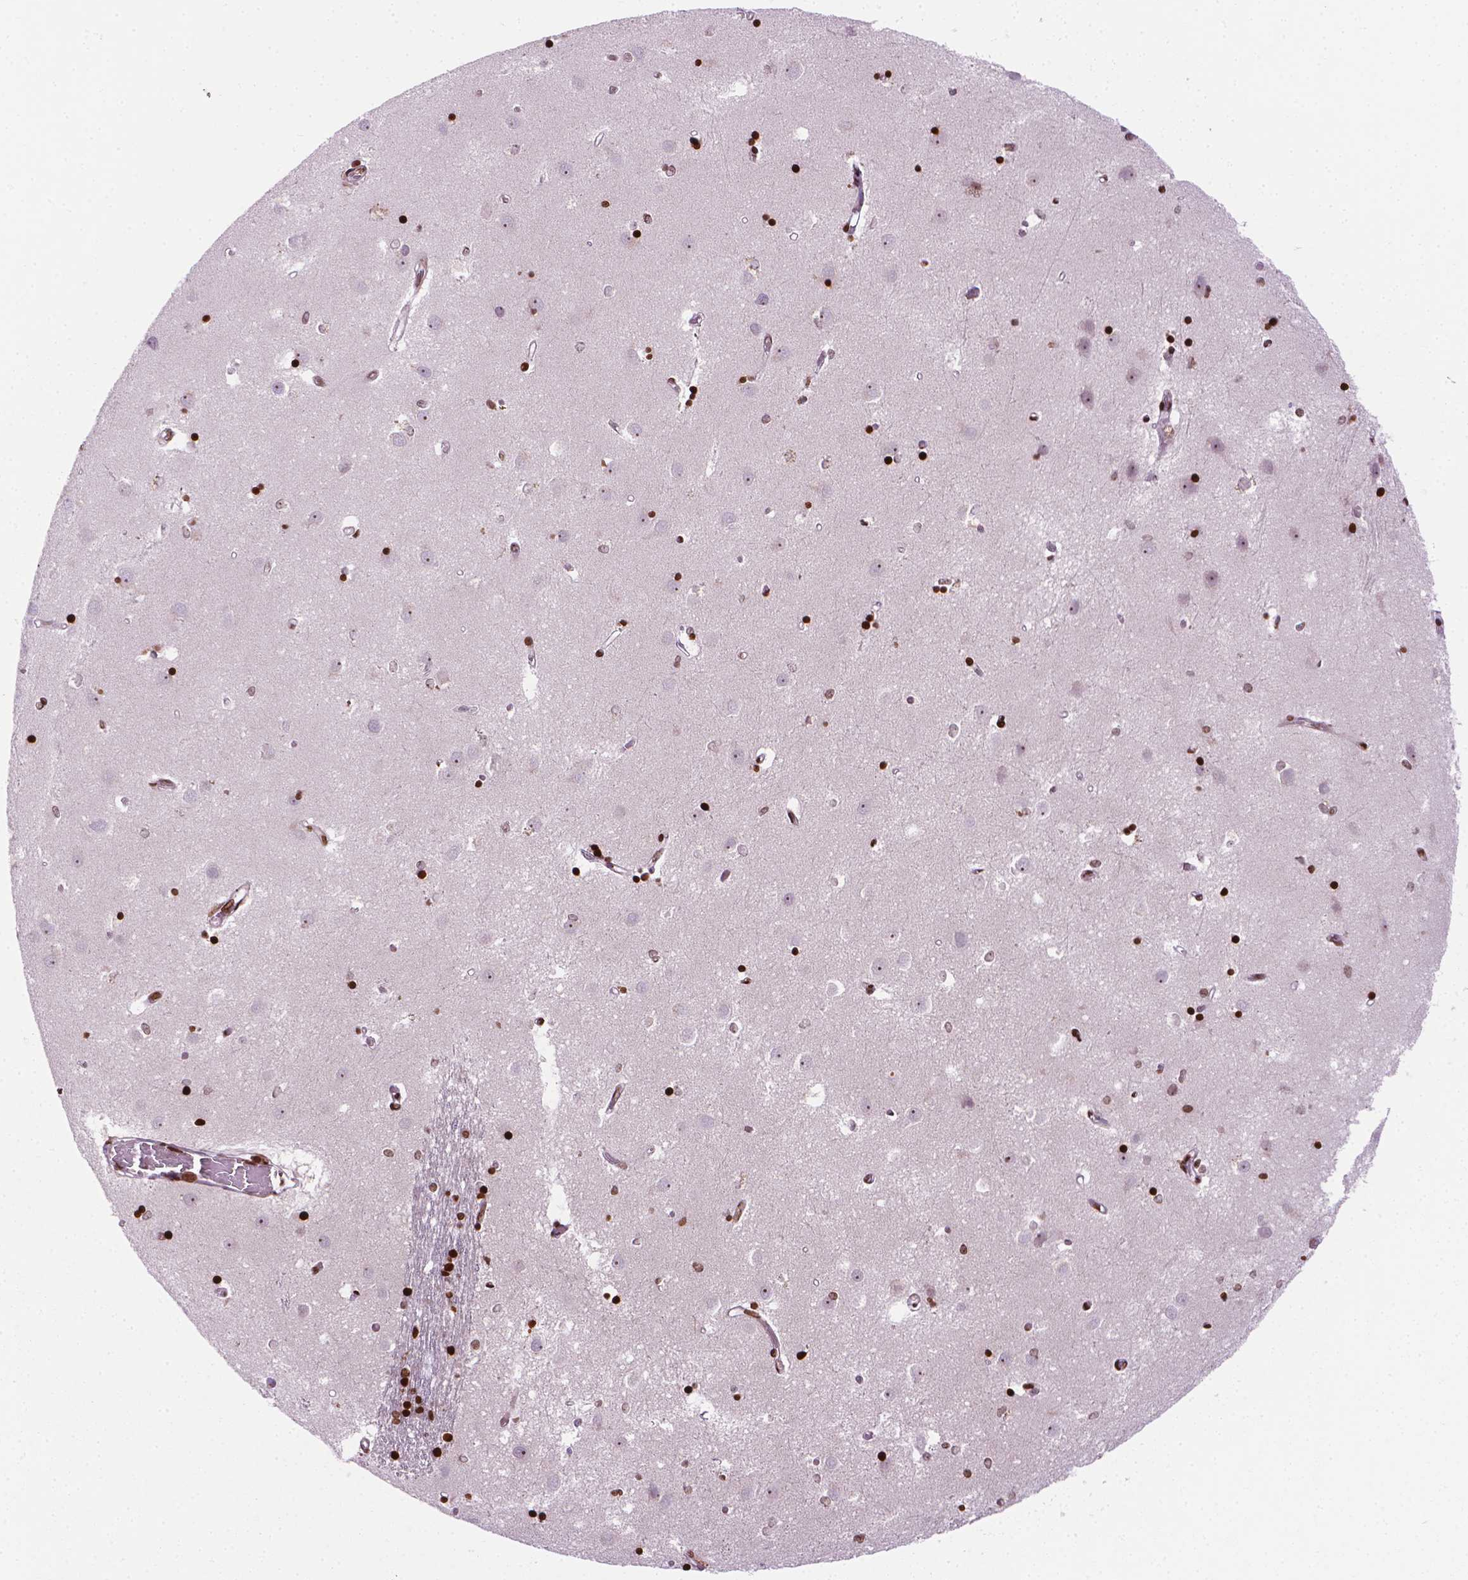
{"staining": {"intensity": "strong", "quantity": "25%-75%", "location": "nuclear"}, "tissue": "caudate", "cell_type": "Glial cells", "image_type": "normal", "snomed": [{"axis": "morphology", "description": "Normal tissue, NOS"}, {"axis": "topography", "description": "Lateral ventricle wall"}], "caption": "IHC staining of unremarkable caudate, which exhibits high levels of strong nuclear expression in approximately 25%-75% of glial cells indicating strong nuclear protein staining. The staining was performed using DAB (brown) for protein detection and nuclei were counterstained in hematoxylin (blue).", "gene": "PIP4K2A", "patient": {"sex": "male", "age": 54}}